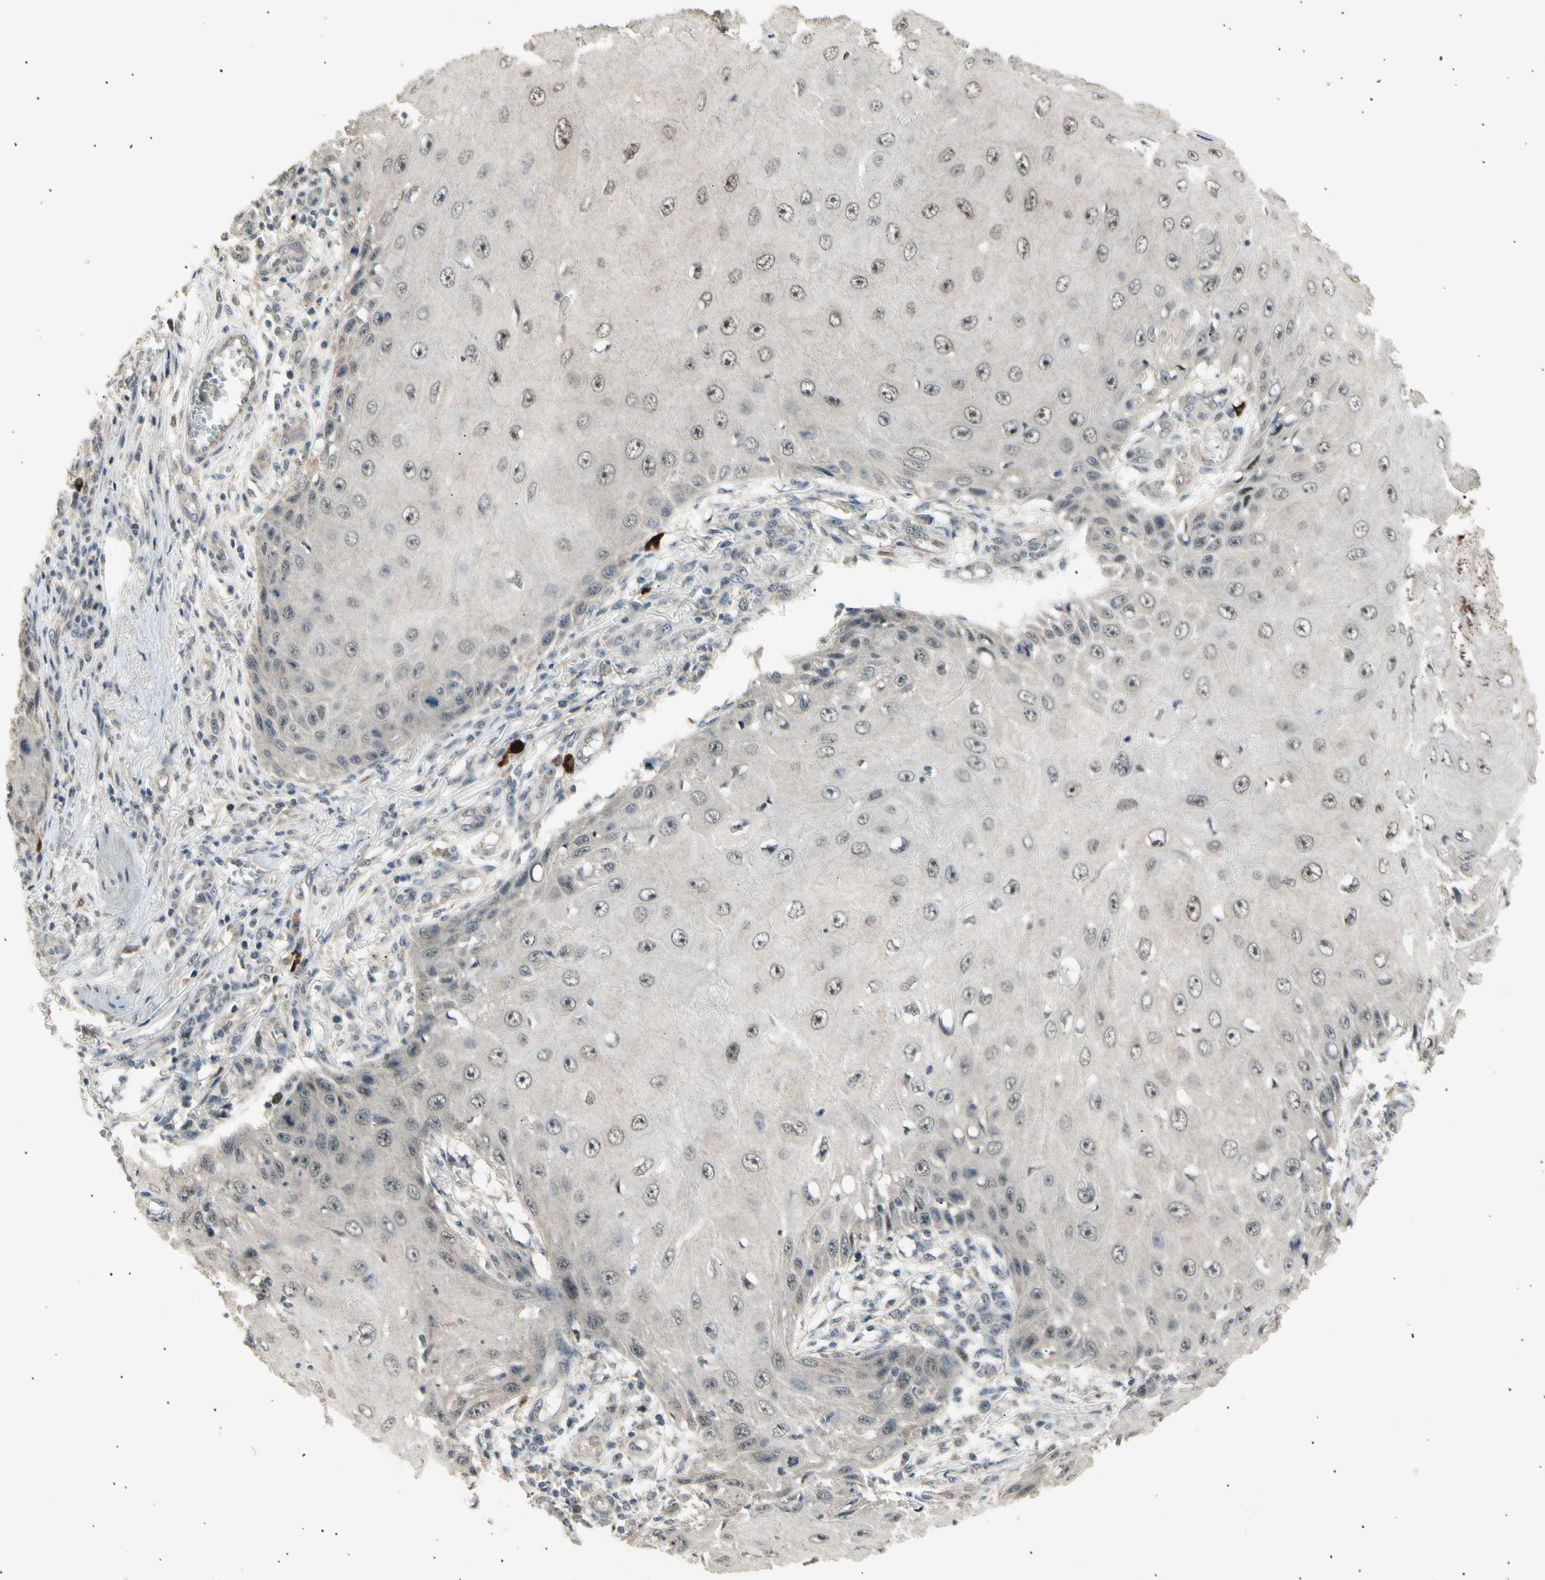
{"staining": {"intensity": "weak", "quantity": ">75%", "location": "nuclear"}, "tissue": "skin cancer", "cell_type": "Tumor cells", "image_type": "cancer", "snomed": [{"axis": "morphology", "description": "Squamous cell carcinoma, NOS"}, {"axis": "topography", "description": "Skin"}], "caption": "Protein expression analysis of human skin cancer reveals weak nuclear staining in approximately >75% of tumor cells. The staining was performed using DAB to visualize the protein expression in brown, while the nuclei were stained in blue with hematoxylin (Magnification: 20x).", "gene": "NUAK2", "patient": {"sex": "female", "age": 73}}